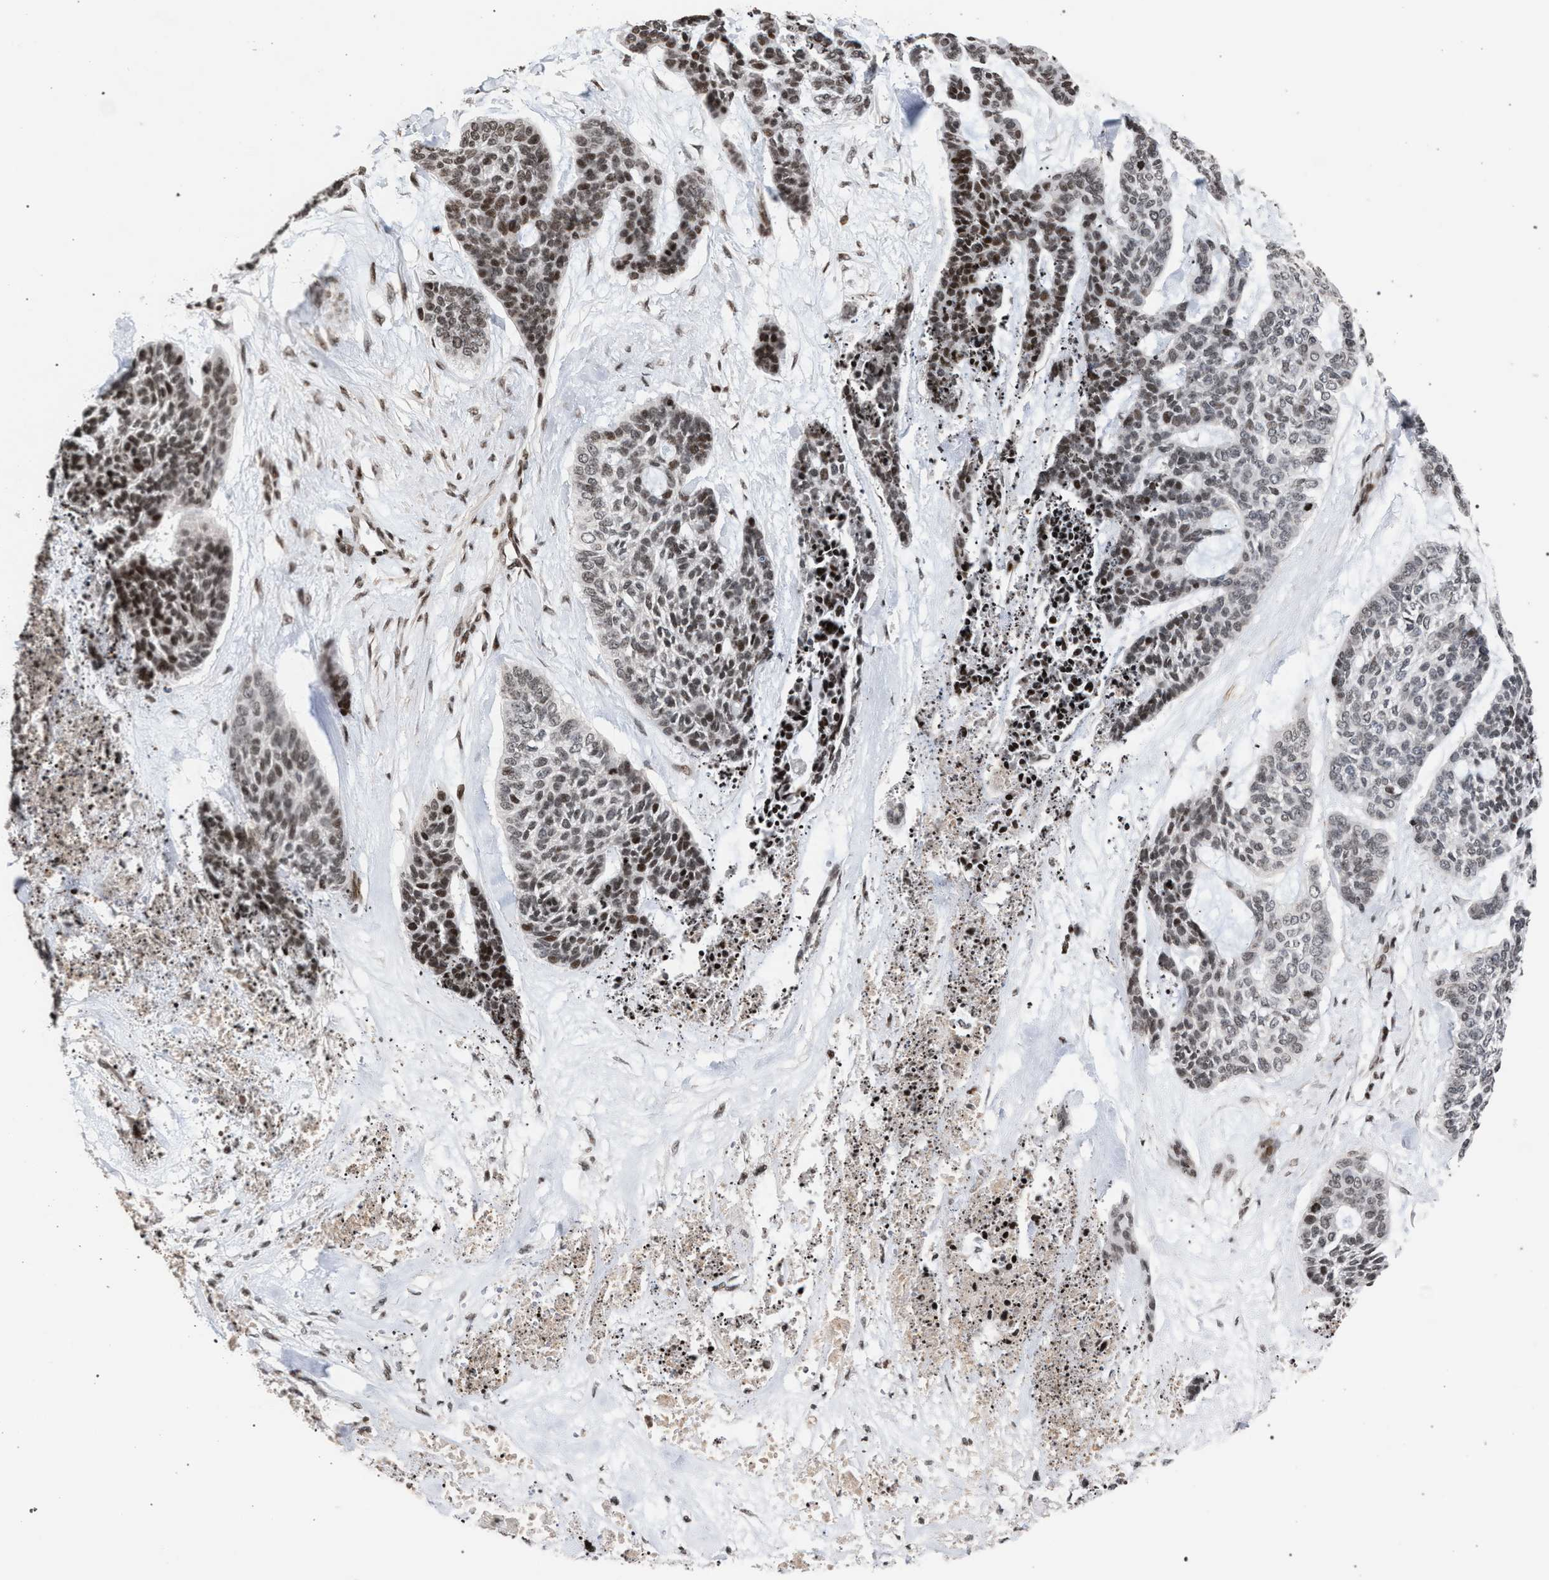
{"staining": {"intensity": "moderate", "quantity": "25%-75%", "location": "nuclear"}, "tissue": "skin cancer", "cell_type": "Tumor cells", "image_type": "cancer", "snomed": [{"axis": "morphology", "description": "Basal cell carcinoma"}, {"axis": "topography", "description": "Skin"}], "caption": "Protein staining of basal cell carcinoma (skin) tissue shows moderate nuclear staining in about 25%-75% of tumor cells.", "gene": "FOXD3", "patient": {"sex": "female", "age": 64}}